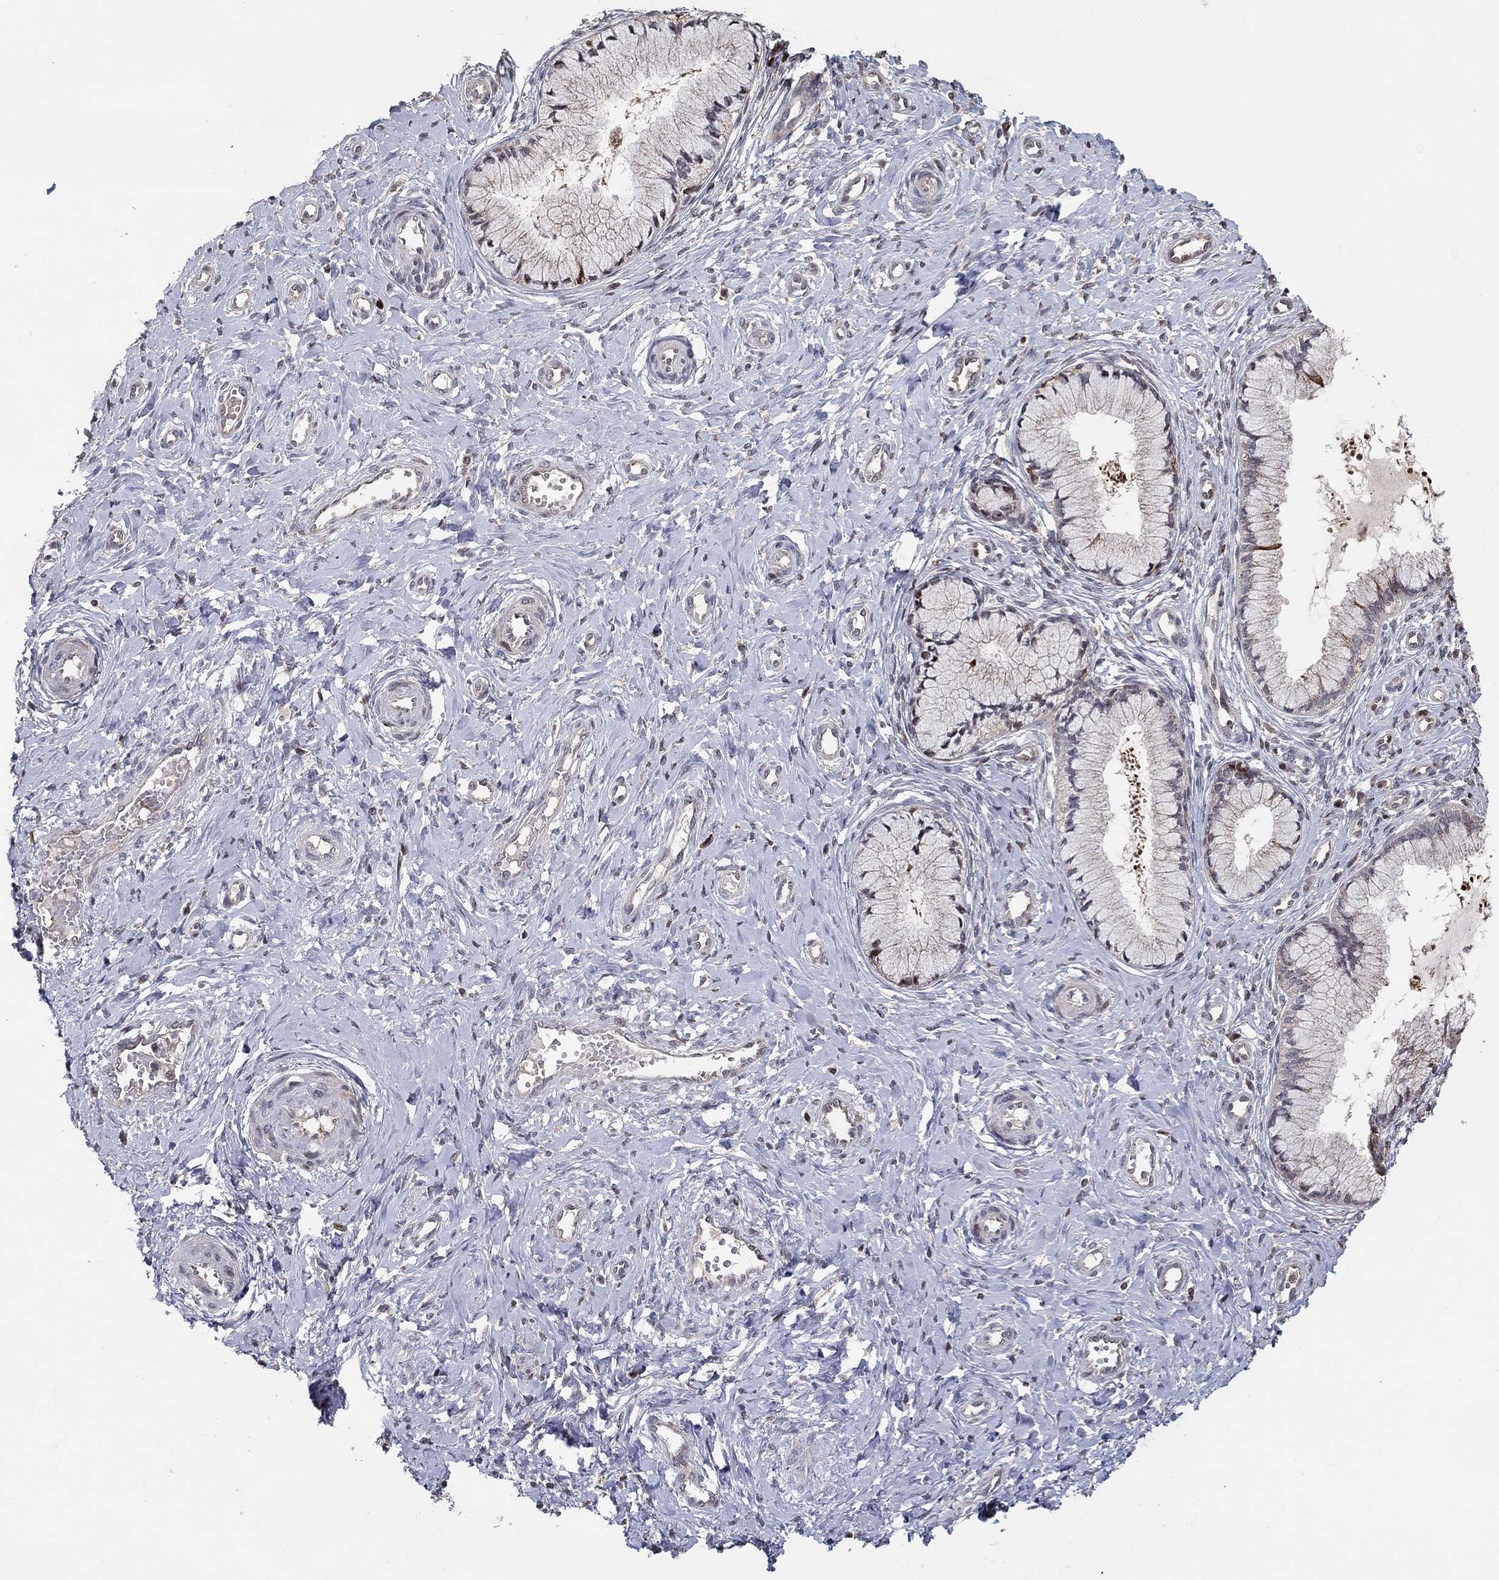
{"staining": {"intensity": "negative", "quantity": "none", "location": "none"}, "tissue": "cervix", "cell_type": "Glandular cells", "image_type": "normal", "snomed": [{"axis": "morphology", "description": "Normal tissue, NOS"}, {"axis": "topography", "description": "Cervix"}], "caption": "This is an immunohistochemistry micrograph of unremarkable cervix. There is no positivity in glandular cells.", "gene": "LPCAT4", "patient": {"sex": "female", "age": 37}}